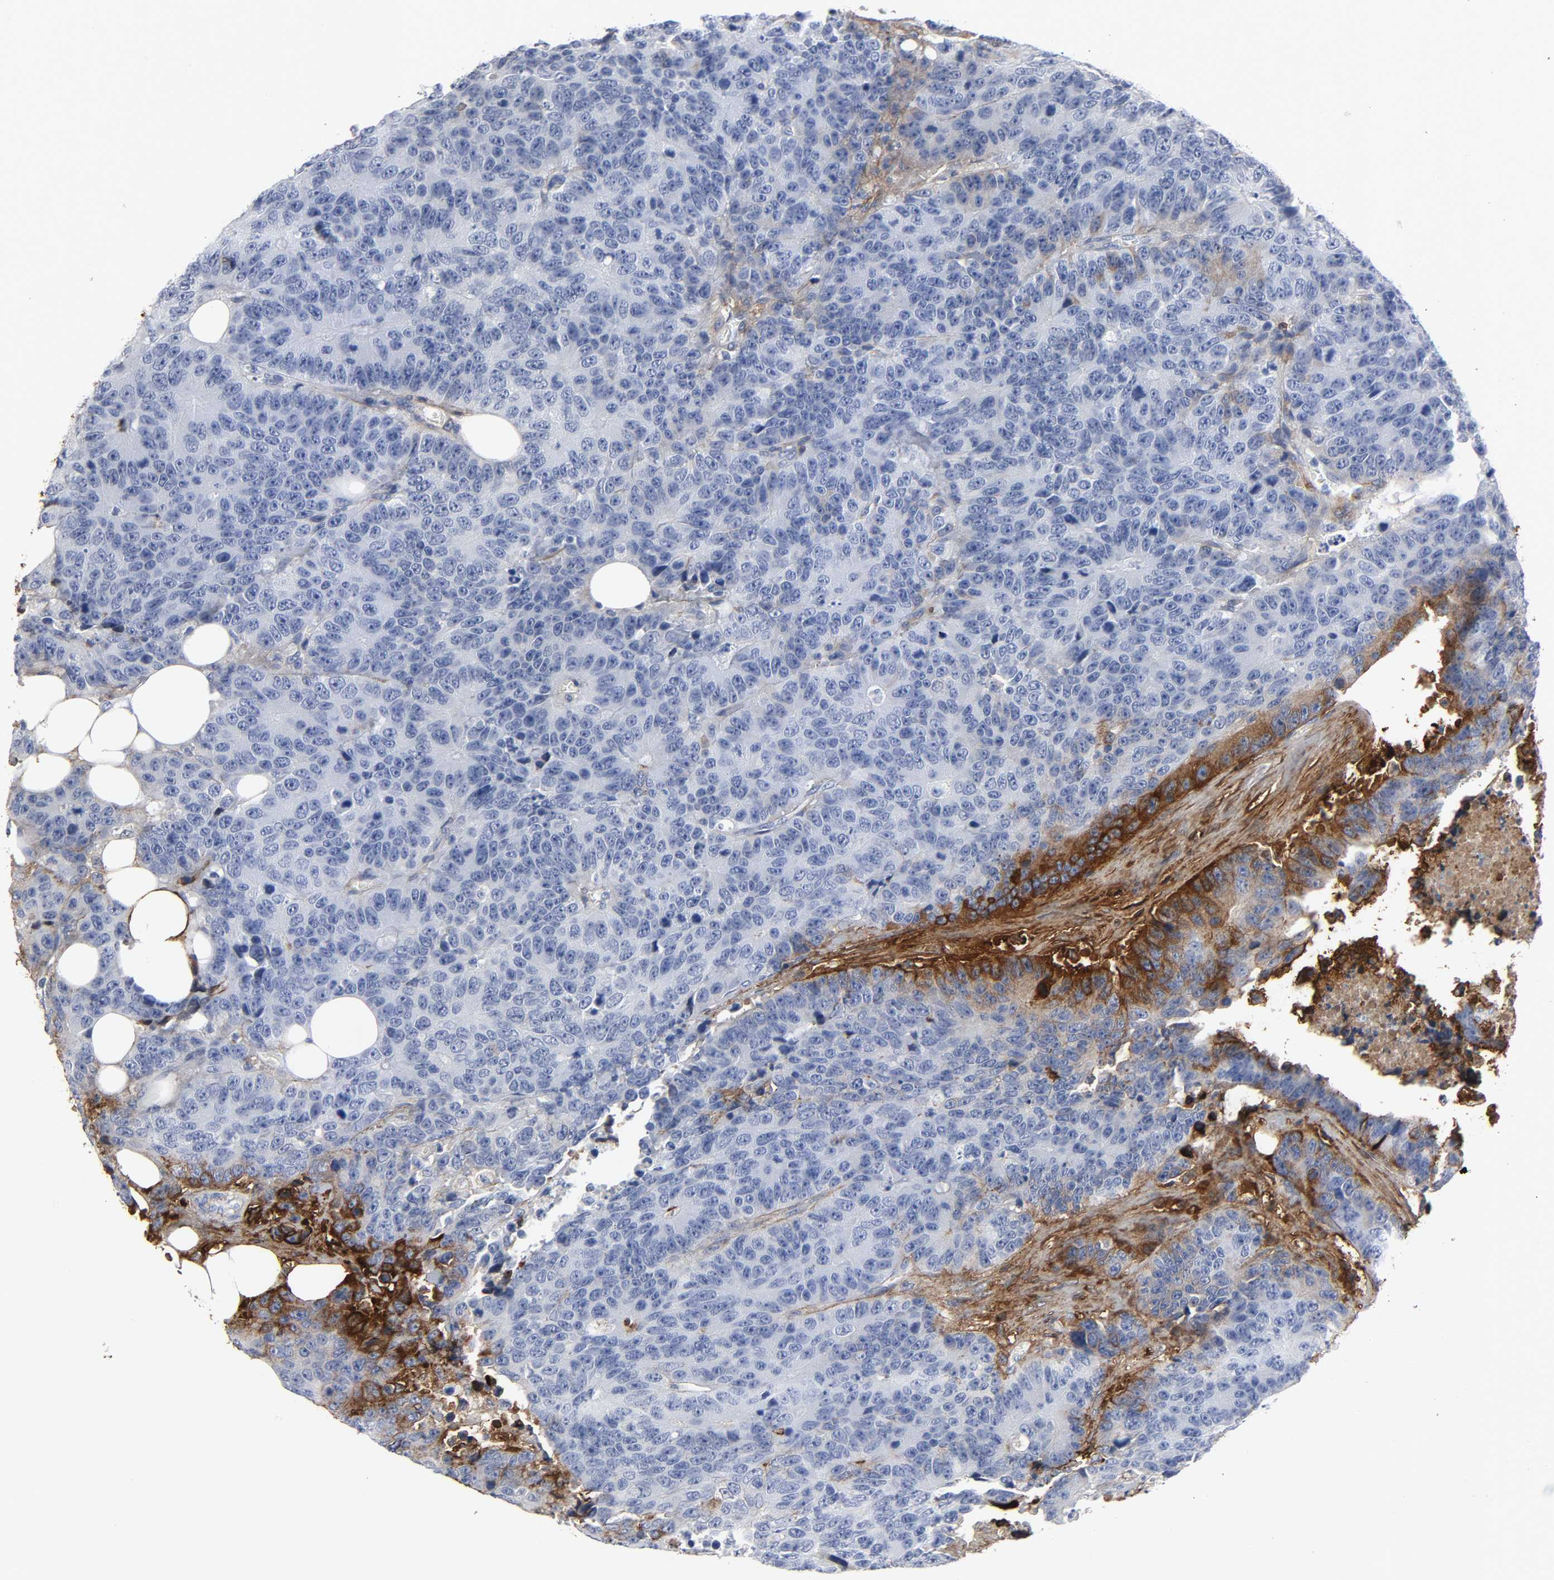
{"staining": {"intensity": "strong", "quantity": "<25%", "location": "cytoplasmic/membranous"}, "tissue": "colorectal cancer", "cell_type": "Tumor cells", "image_type": "cancer", "snomed": [{"axis": "morphology", "description": "Adenocarcinoma, NOS"}, {"axis": "topography", "description": "Colon"}], "caption": "Immunohistochemical staining of colorectal adenocarcinoma shows medium levels of strong cytoplasmic/membranous staining in about <25% of tumor cells.", "gene": "FBLN1", "patient": {"sex": "female", "age": 86}}